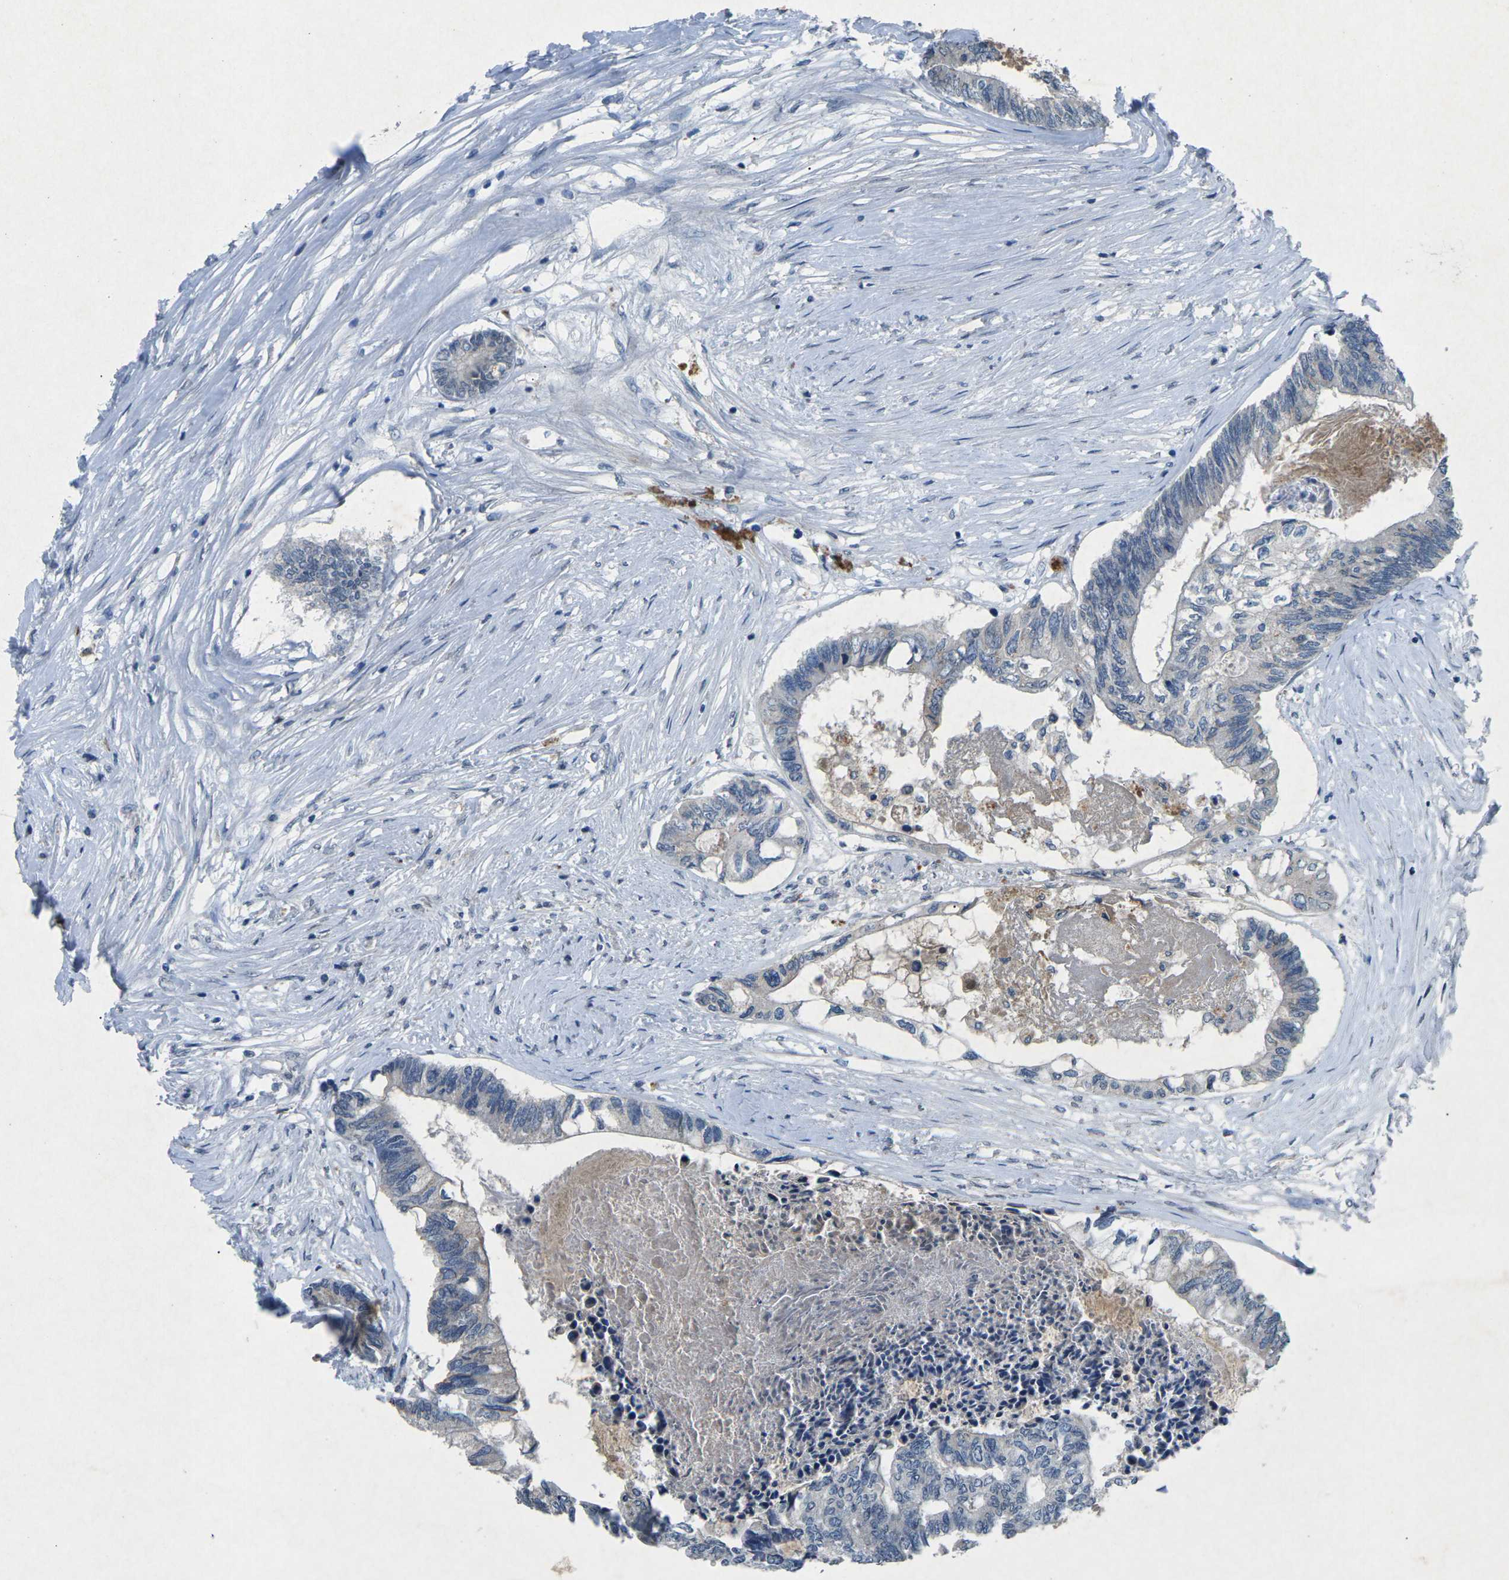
{"staining": {"intensity": "negative", "quantity": "none", "location": "none"}, "tissue": "colorectal cancer", "cell_type": "Tumor cells", "image_type": "cancer", "snomed": [{"axis": "morphology", "description": "Adenocarcinoma, NOS"}, {"axis": "topography", "description": "Rectum"}], "caption": "Tumor cells are negative for protein expression in human colorectal adenocarcinoma.", "gene": "PLG", "patient": {"sex": "male", "age": 63}}